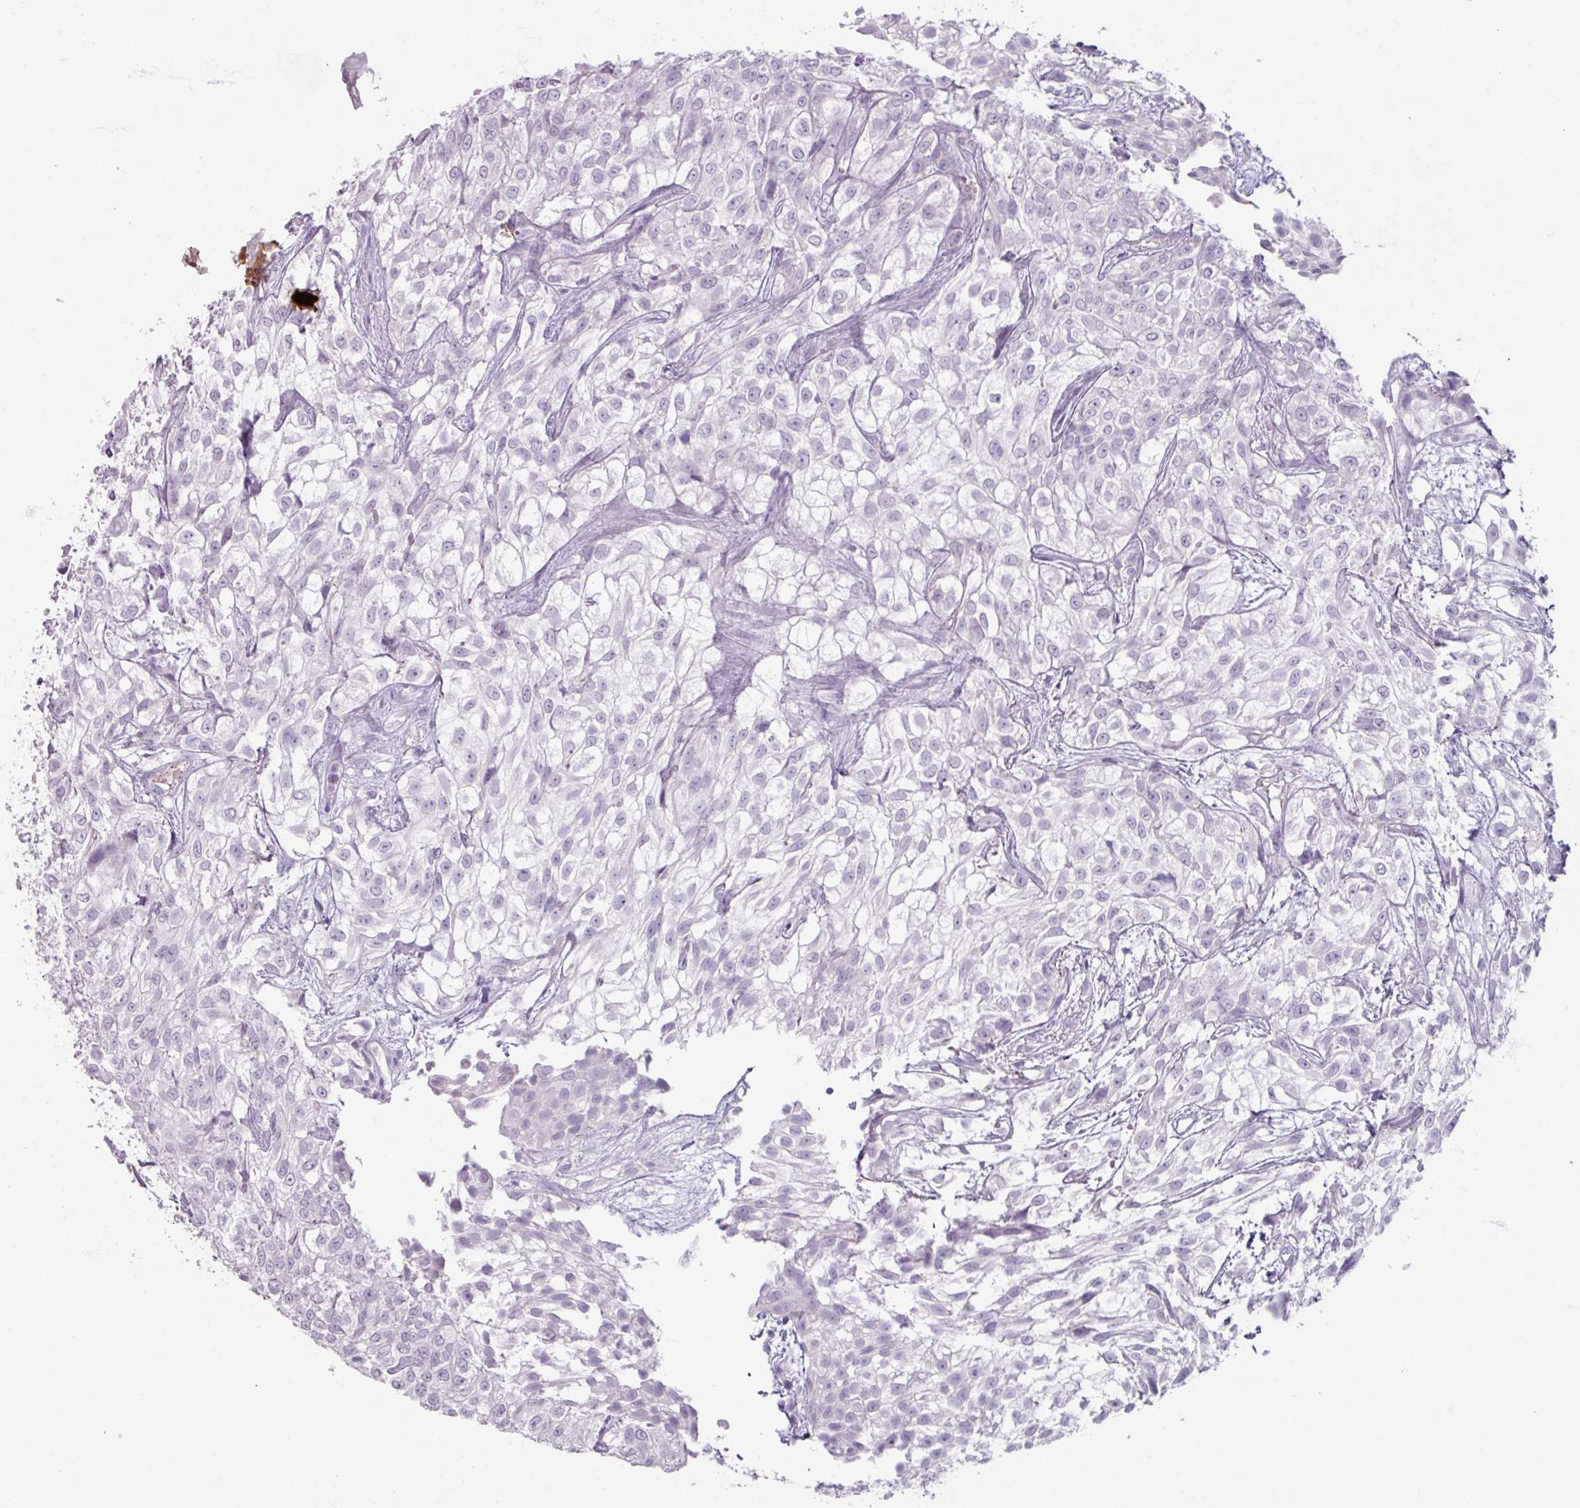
{"staining": {"intensity": "negative", "quantity": "none", "location": "none"}, "tissue": "urothelial cancer", "cell_type": "Tumor cells", "image_type": "cancer", "snomed": [{"axis": "morphology", "description": "Urothelial carcinoma, High grade"}, {"axis": "topography", "description": "Urinary bladder"}], "caption": "Tumor cells are negative for brown protein staining in urothelial cancer.", "gene": "SLC27A5", "patient": {"sex": "male", "age": 56}}